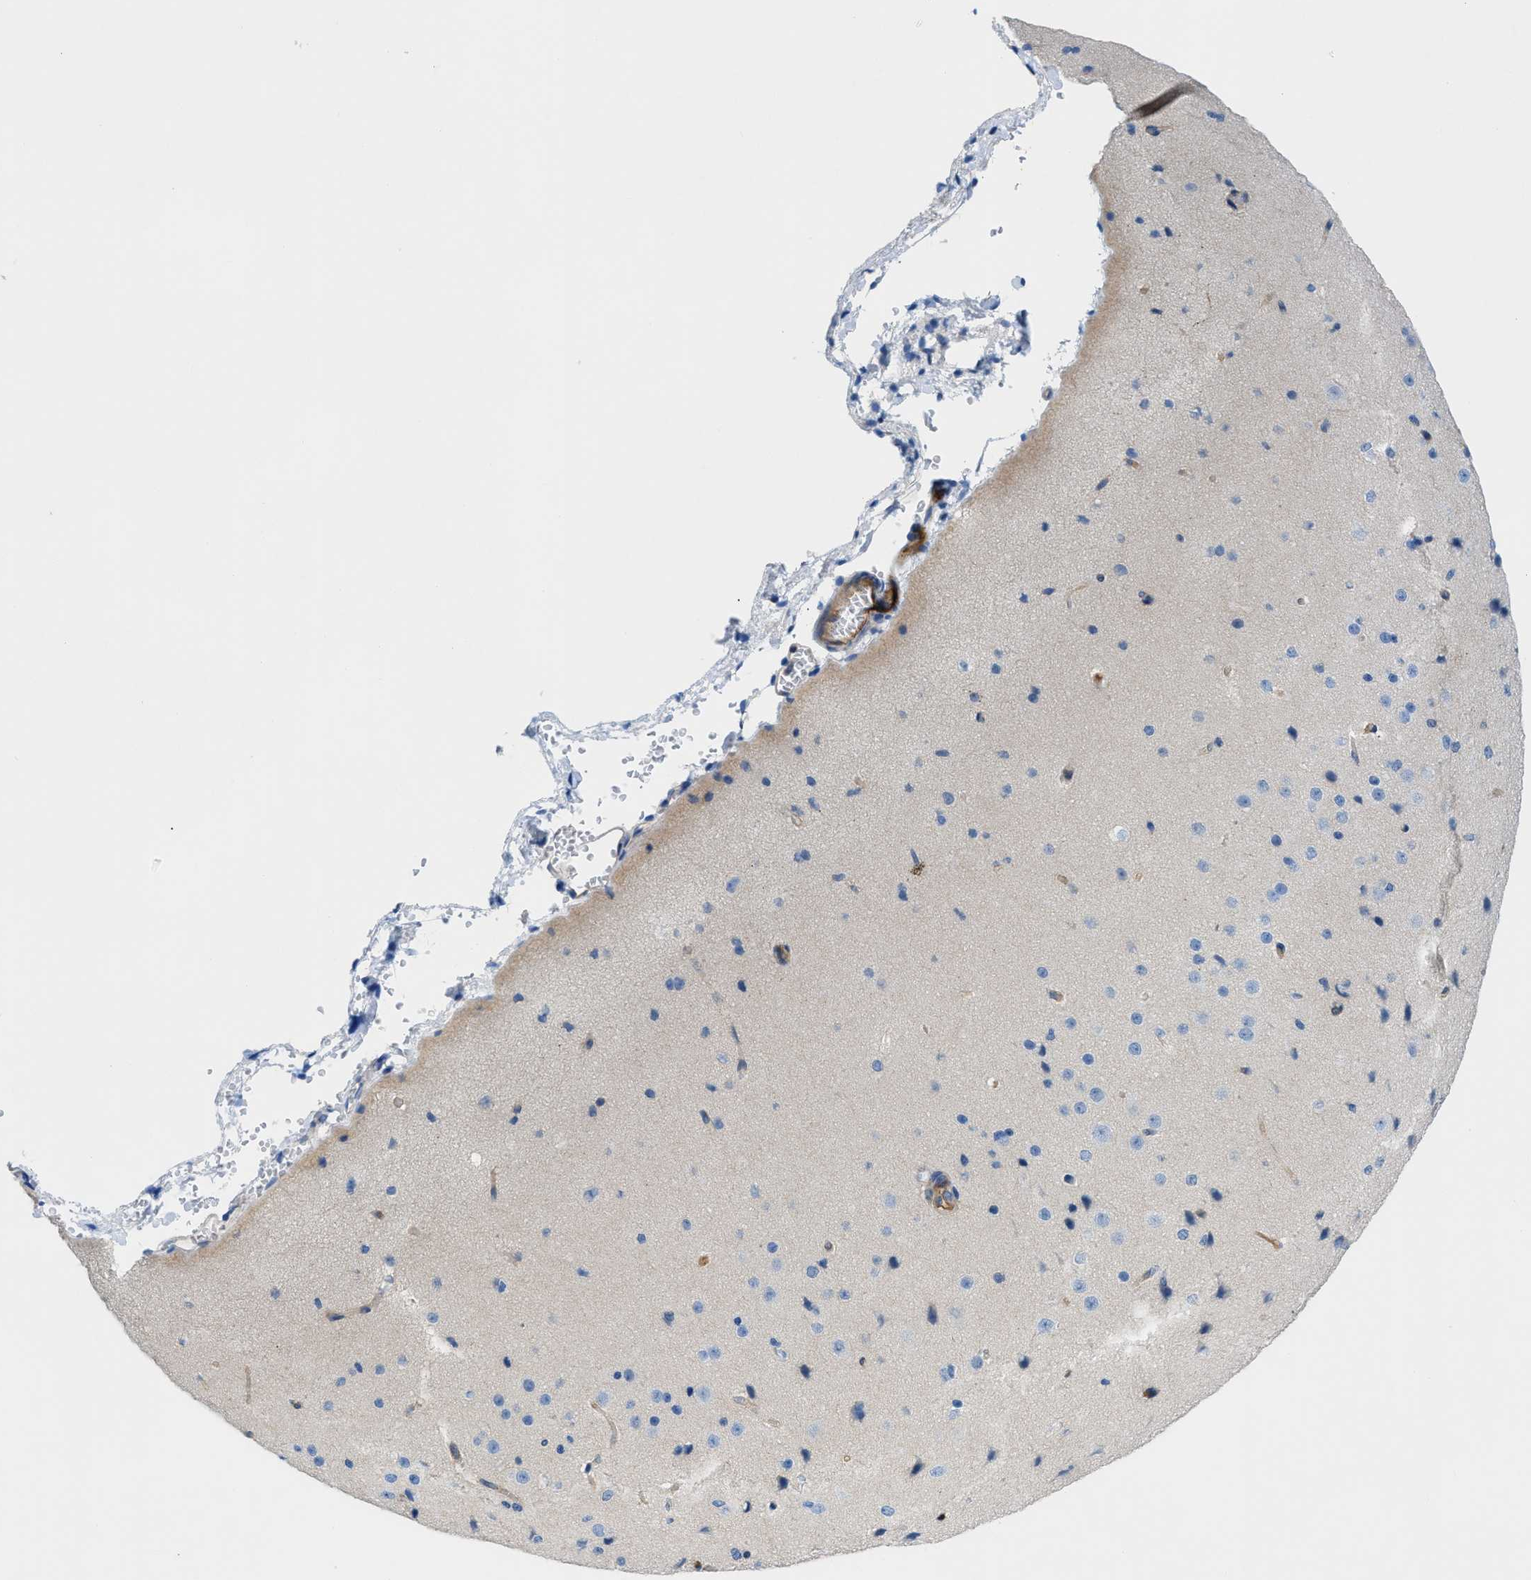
{"staining": {"intensity": "strong", "quantity": "<25%", "location": "cytoplasmic/membranous"}, "tissue": "cerebral cortex", "cell_type": "Endothelial cells", "image_type": "normal", "snomed": [{"axis": "morphology", "description": "Normal tissue, NOS"}, {"axis": "topography", "description": "Cerebral cortex"}], "caption": "IHC of normal cerebral cortex exhibits medium levels of strong cytoplasmic/membranous expression in about <25% of endothelial cells.", "gene": "ORAI1", "patient": {"sex": "male", "age": 62}}